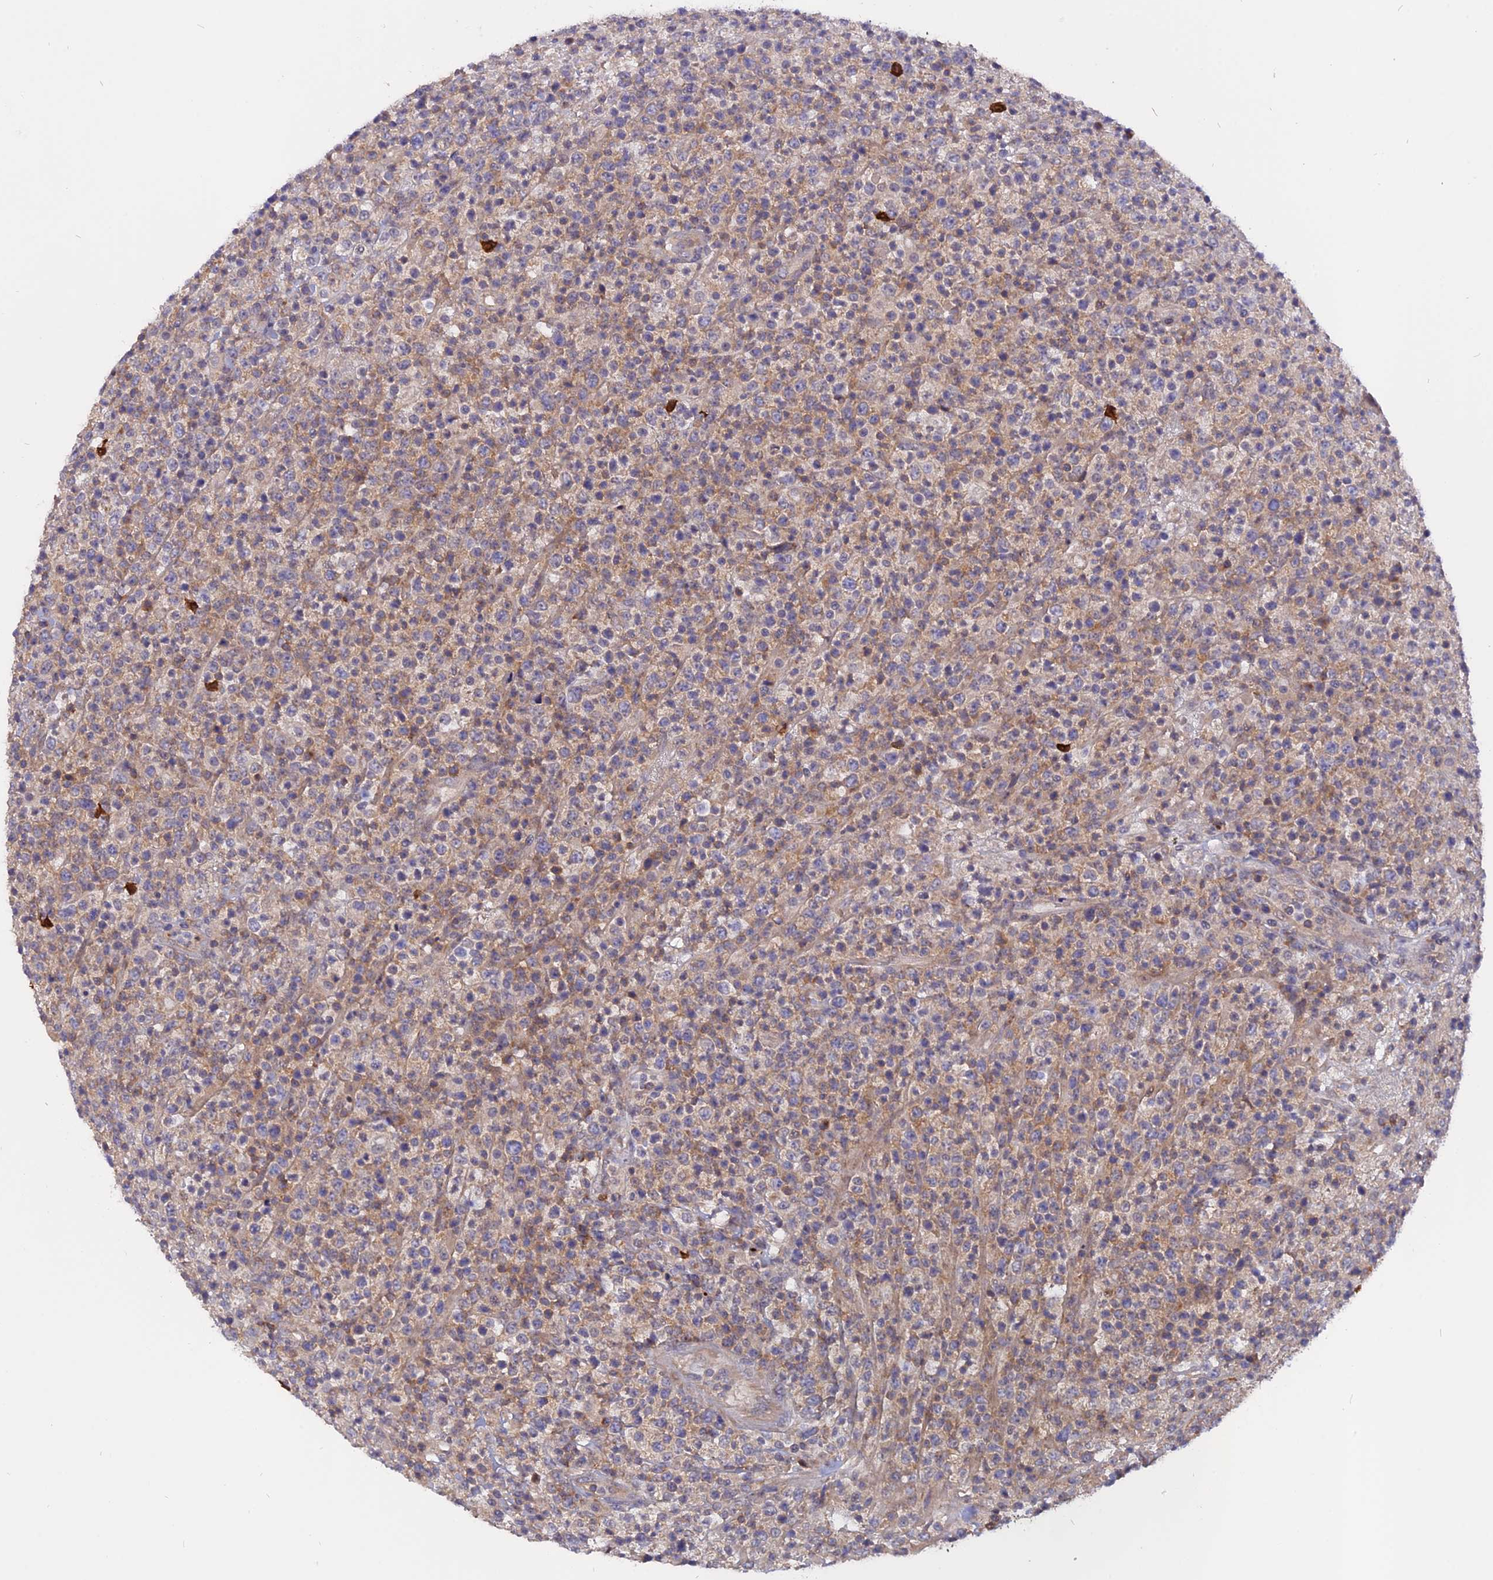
{"staining": {"intensity": "weak", "quantity": "25%-75%", "location": "cytoplasmic/membranous"}, "tissue": "lymphoma", "cell_type": "Tumor cells", "image_type": "cancer", "snomed": [{"axis": "morphology", "description": "Malignant lymphoma, non-Hodgkin's type, High grade"}, {"axis": "topography", "description": "Colon"}], "caption": "High-power microscopy captured an immunohistochemistry micrograph of malignant lymphoma, non-Hodgkin's type (high-grade), revealing weak cytoplasmic/membranous staining in about 25%-75% of tumor cells.", "gene": "CARMIL2", "patient": {"sex": "female", "age": 53}}